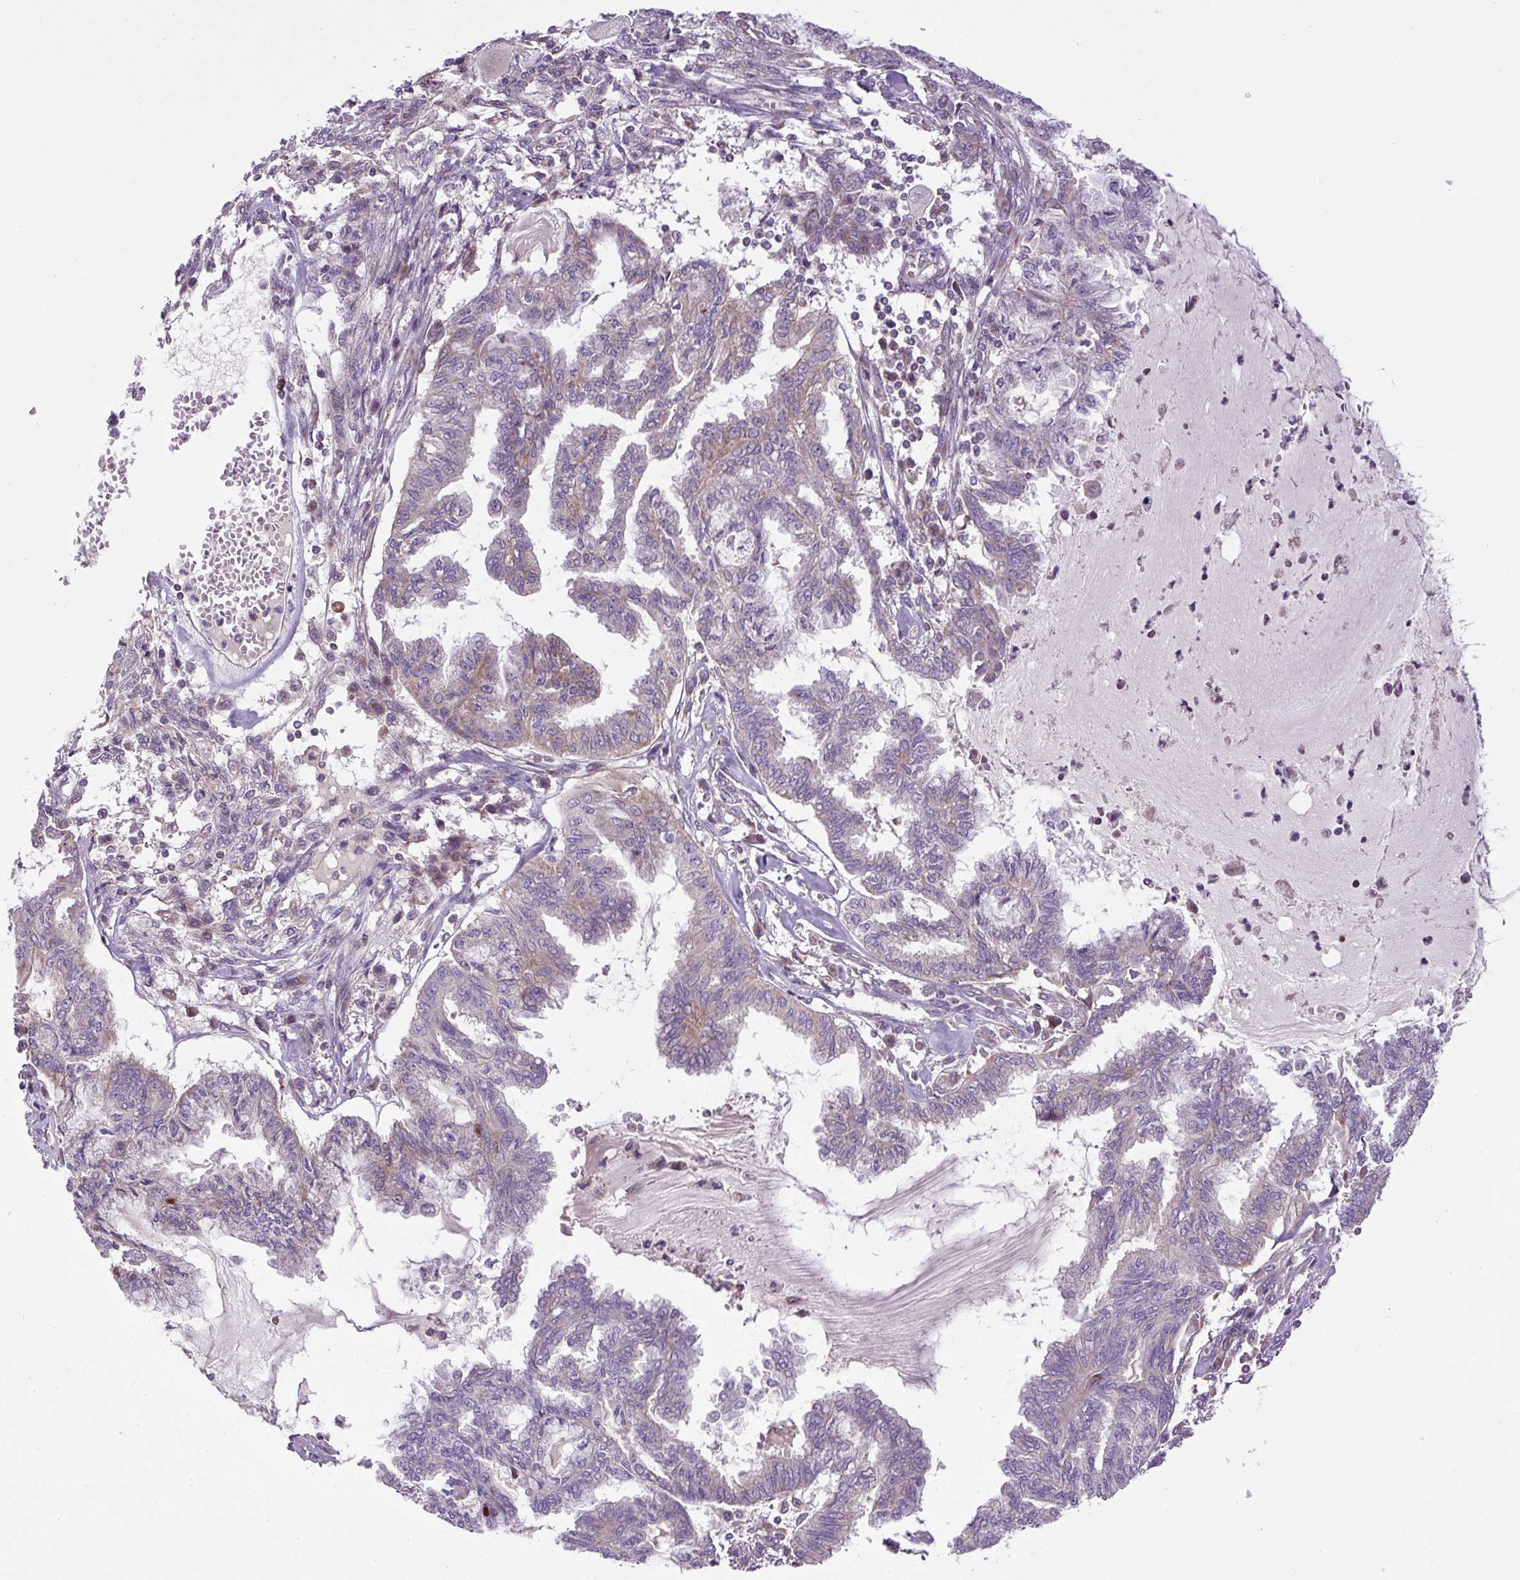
{"staining": {"intensity": "negative", "quantity": "none", "location": "none"}, "tissue": "endometrial cancer", "cell_type": "Tumor cells", "image_type": "cancer", "snomed": [{"axis": "morphology", "description": "Adenocarcinoma, NOS"}, {"axis": "topography", "description": "Endometrium"}], "caption": "This is an IHC micrograph of human adenocarcinoma (endometrial). There is no positivity in tumor cells.", "gene": "ZNF547", "patient": {"sex": "female", "age": 86}}